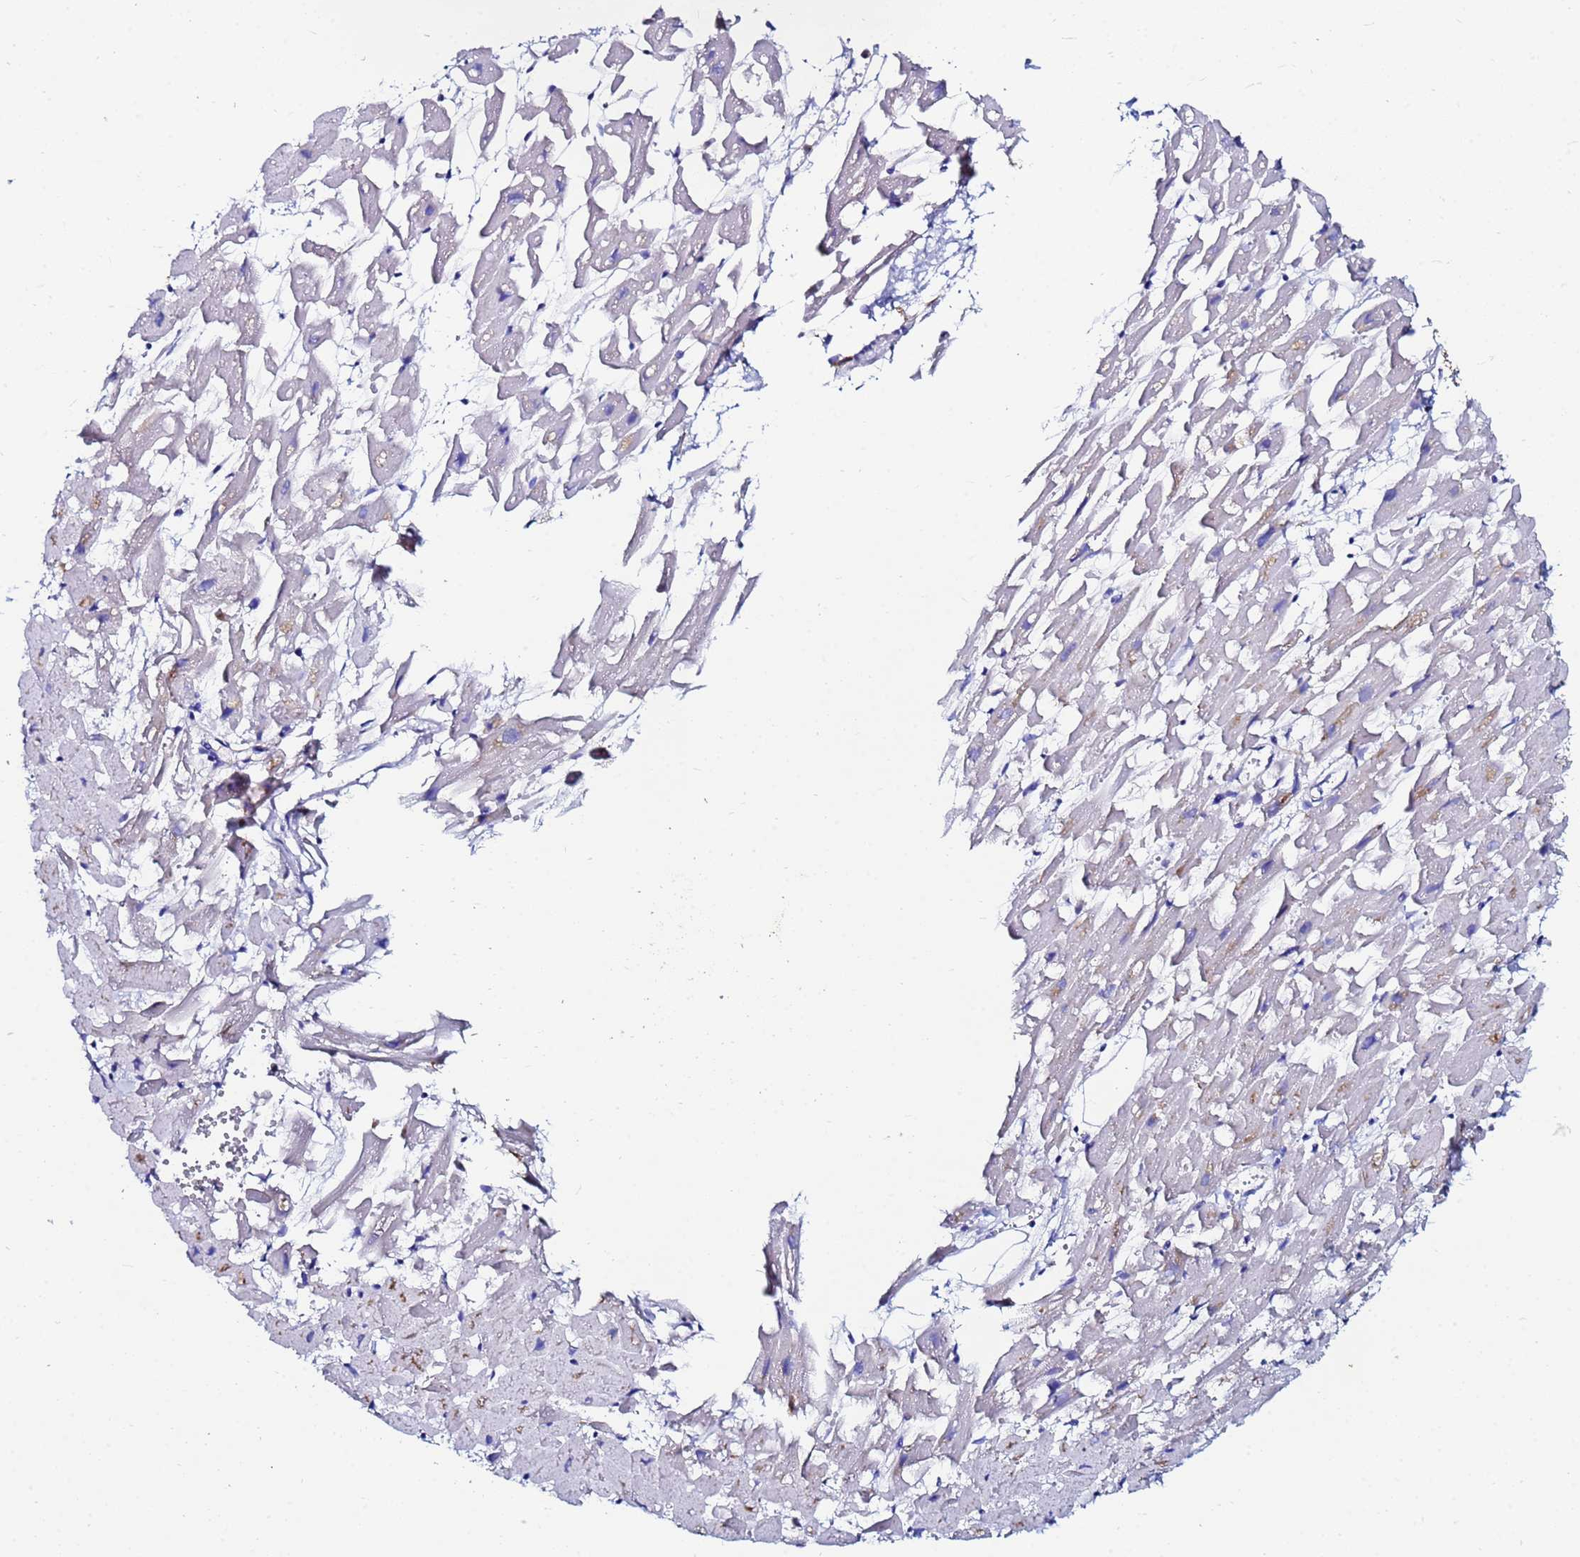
{"staining": {"intensity": "negative", "quantity": "none", "location": "none"}, "tissue": "heart muscle", "cell_type": "Cardiomyocytes", "image_type": "normal", "snomed": [{"axis": "morphology", "description": "Normal tissue, NOS"}, {"axis": "topography", "description": "Heart"}], "caption": "This is an immunohistochemistry (IHC) image of normal heart muscle. There is no staining in cardiomyocytes.", "gene": "BASP1", "patient": {"sex": "female", "age": 64}}